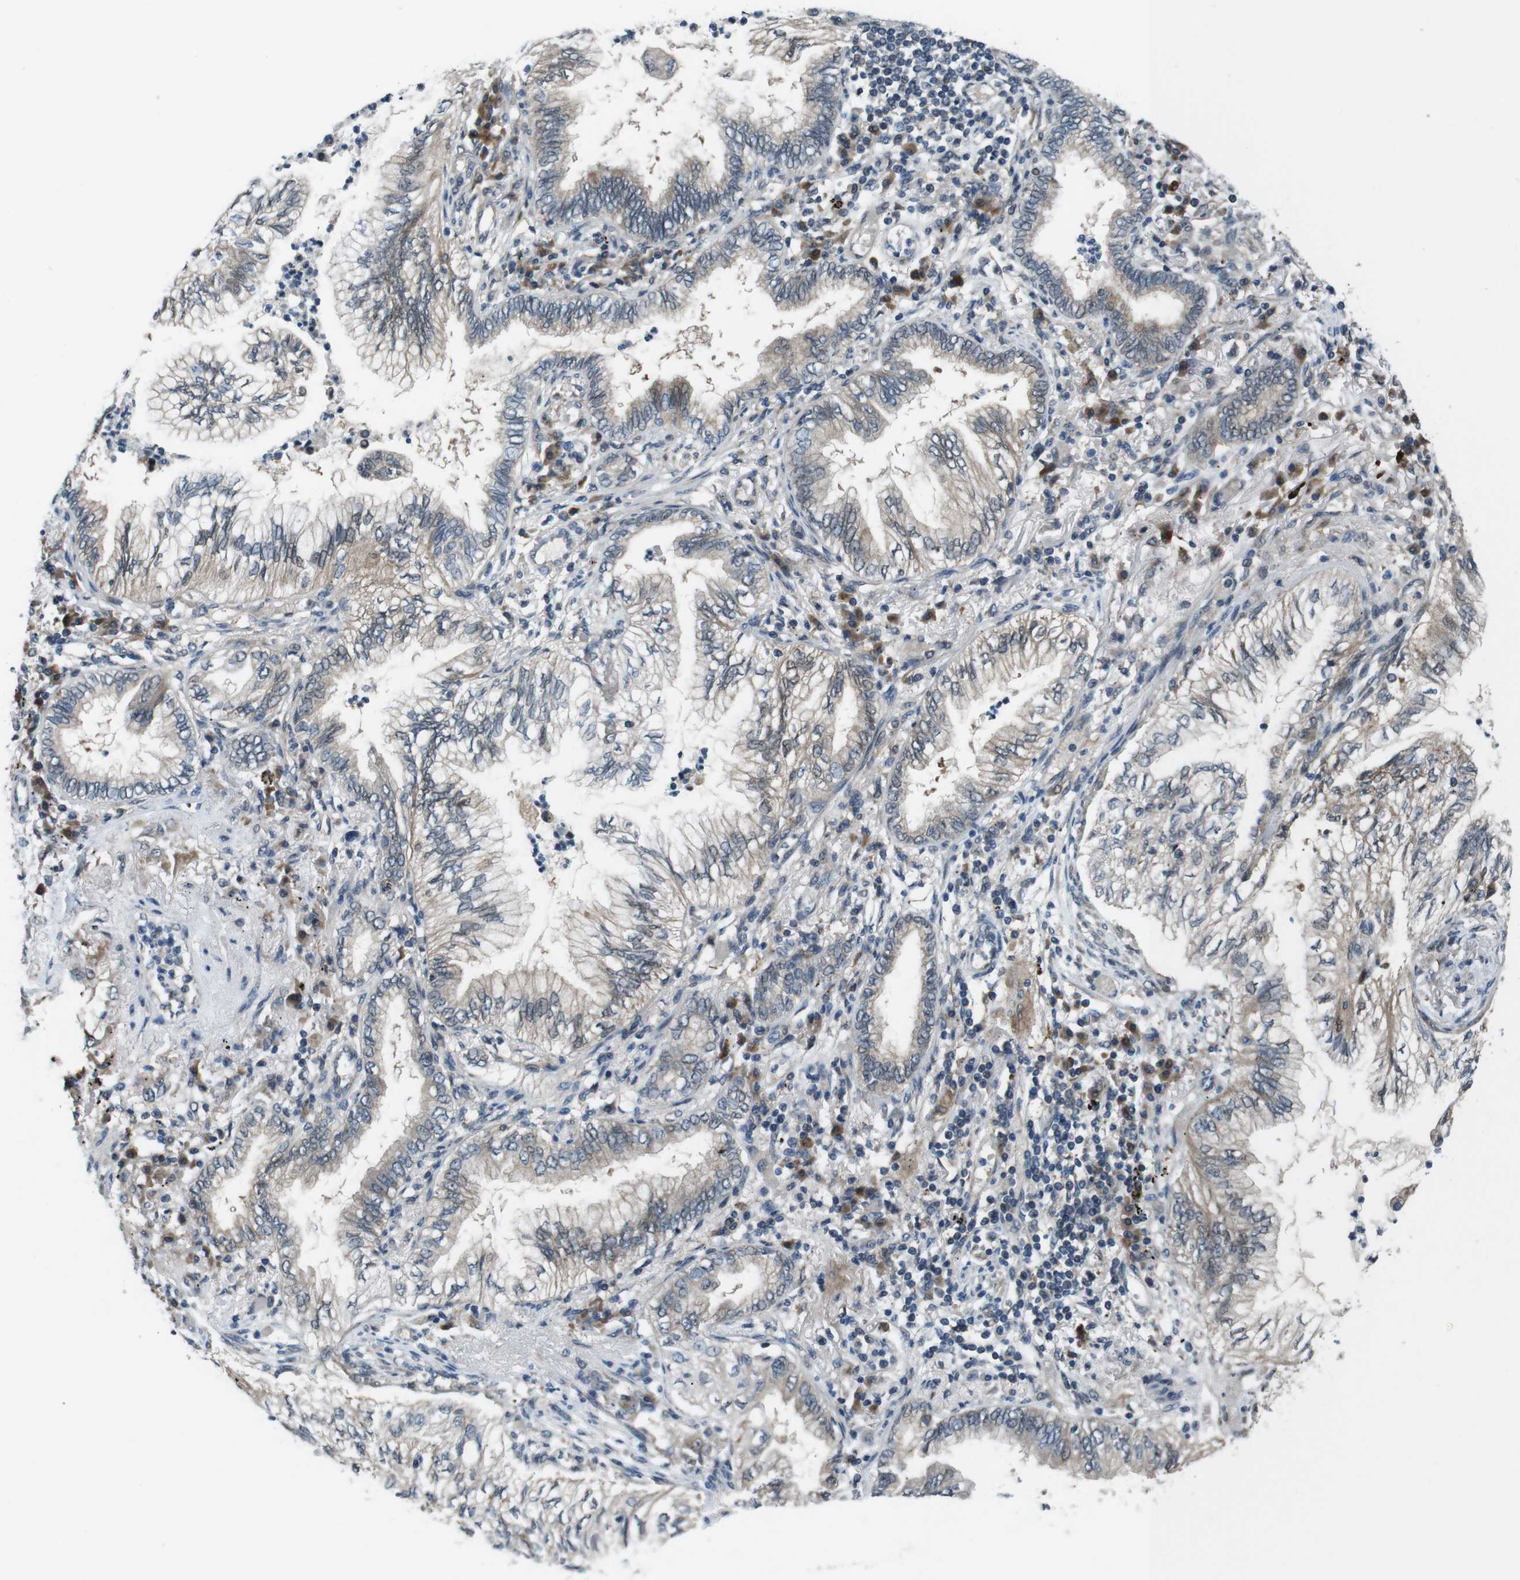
{"staining": {"intensity": "weak", "quantity": ">75%", "location": "cytoplasmic/membranous"}, "tissue": "lung cancer", "cell_type": "Tumor cells", "image_type": "cancer", "snomed": [{"axis": "morphology", "description": "Normal tissue, NOS"}, {"axis": "morphology", "description": "Adenocarcinoma, NOS"}, {"axis": "topography", "description": "Bronchus"}, {"axis": "topography", "description": "Lung"}], "caption": "This is an image of IHC staining of adenocarcinoma (lung), which shows weak staining in the cytoplasmic/membranous of tumor cells.", "gene": "LRP5", "patient": {"sex": "female", "age": 70}}